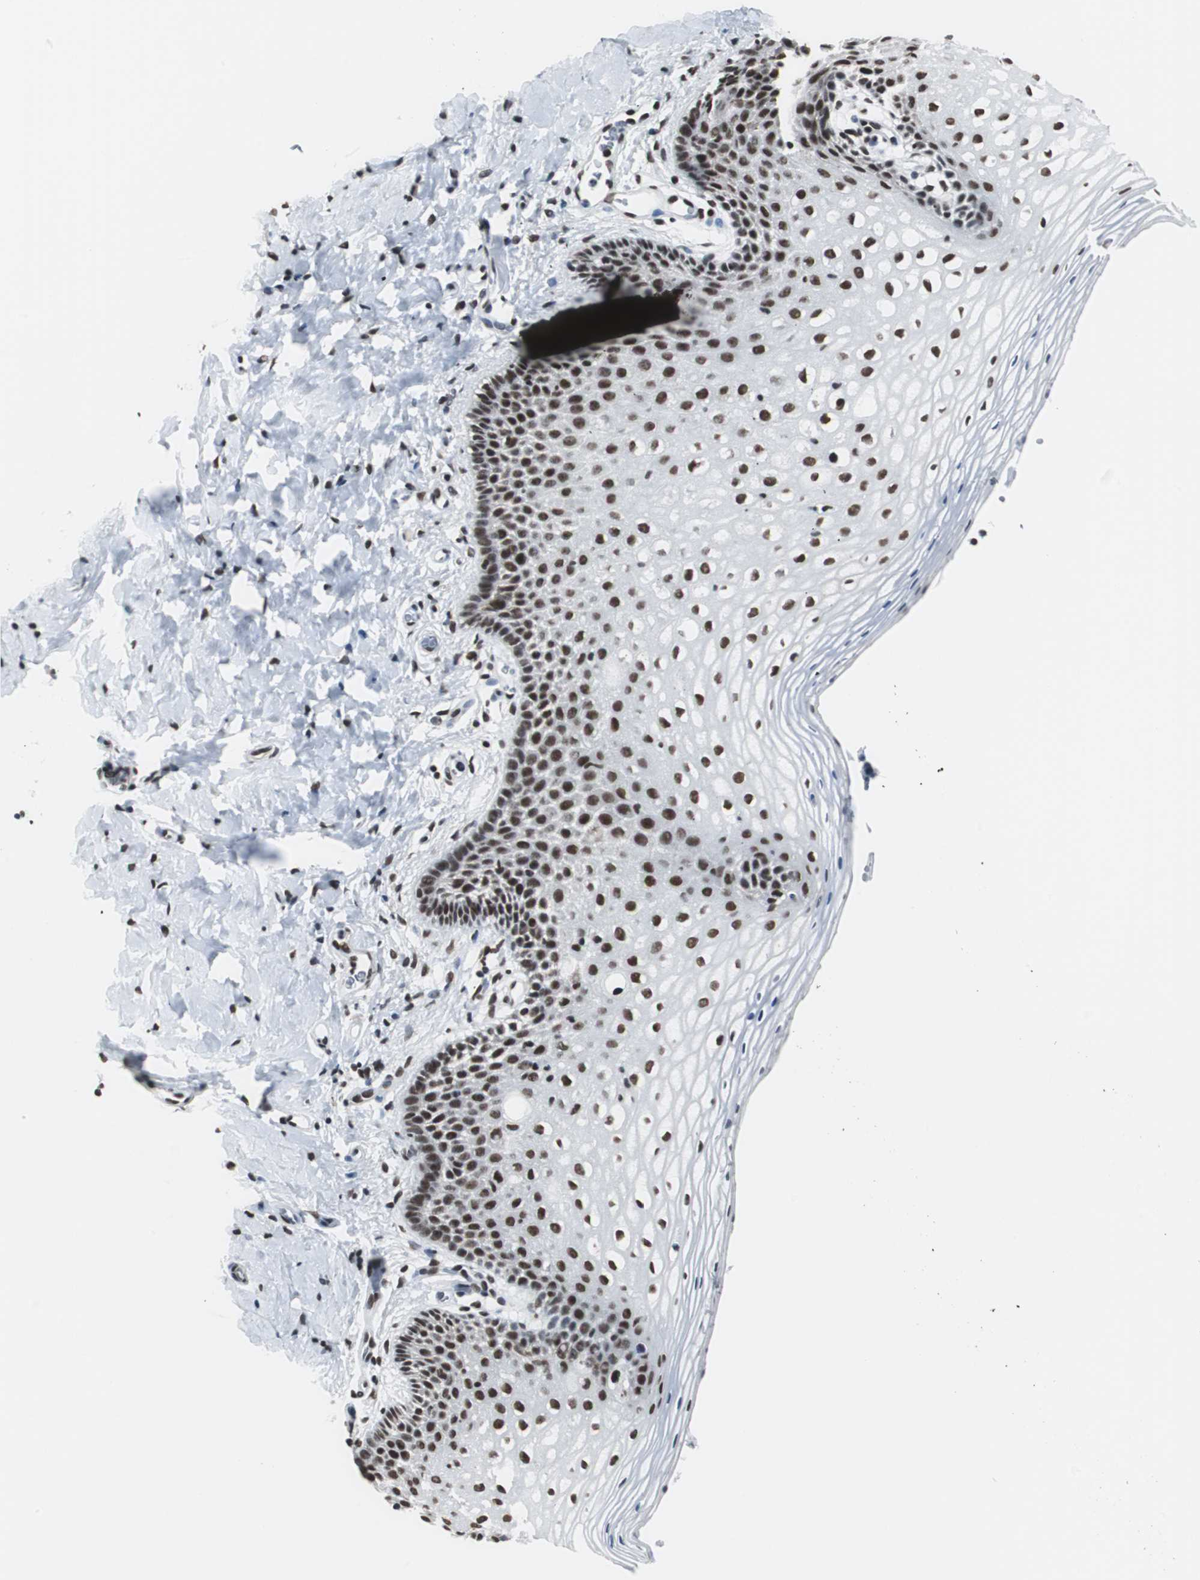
{"staining": {"intensity": "strong", "quantity": ">75%", "location": "nuclear"}, "tissue": "vagina", "cell_type": "Squamous epithelial cells", "image_type": "normal", "snomed": [{"axis": "morphology", "description": "Normal tissue, NOS"}, {"axis": "topography", "description": "Vagina"}], "caption": "Protein expression analysis of unremarkable vagina exhibits strong nuclear staining in about >75% of squamous epithelial cells.", "gene": "XRCC1", "patient": {"sex": "female", "age": 55}}